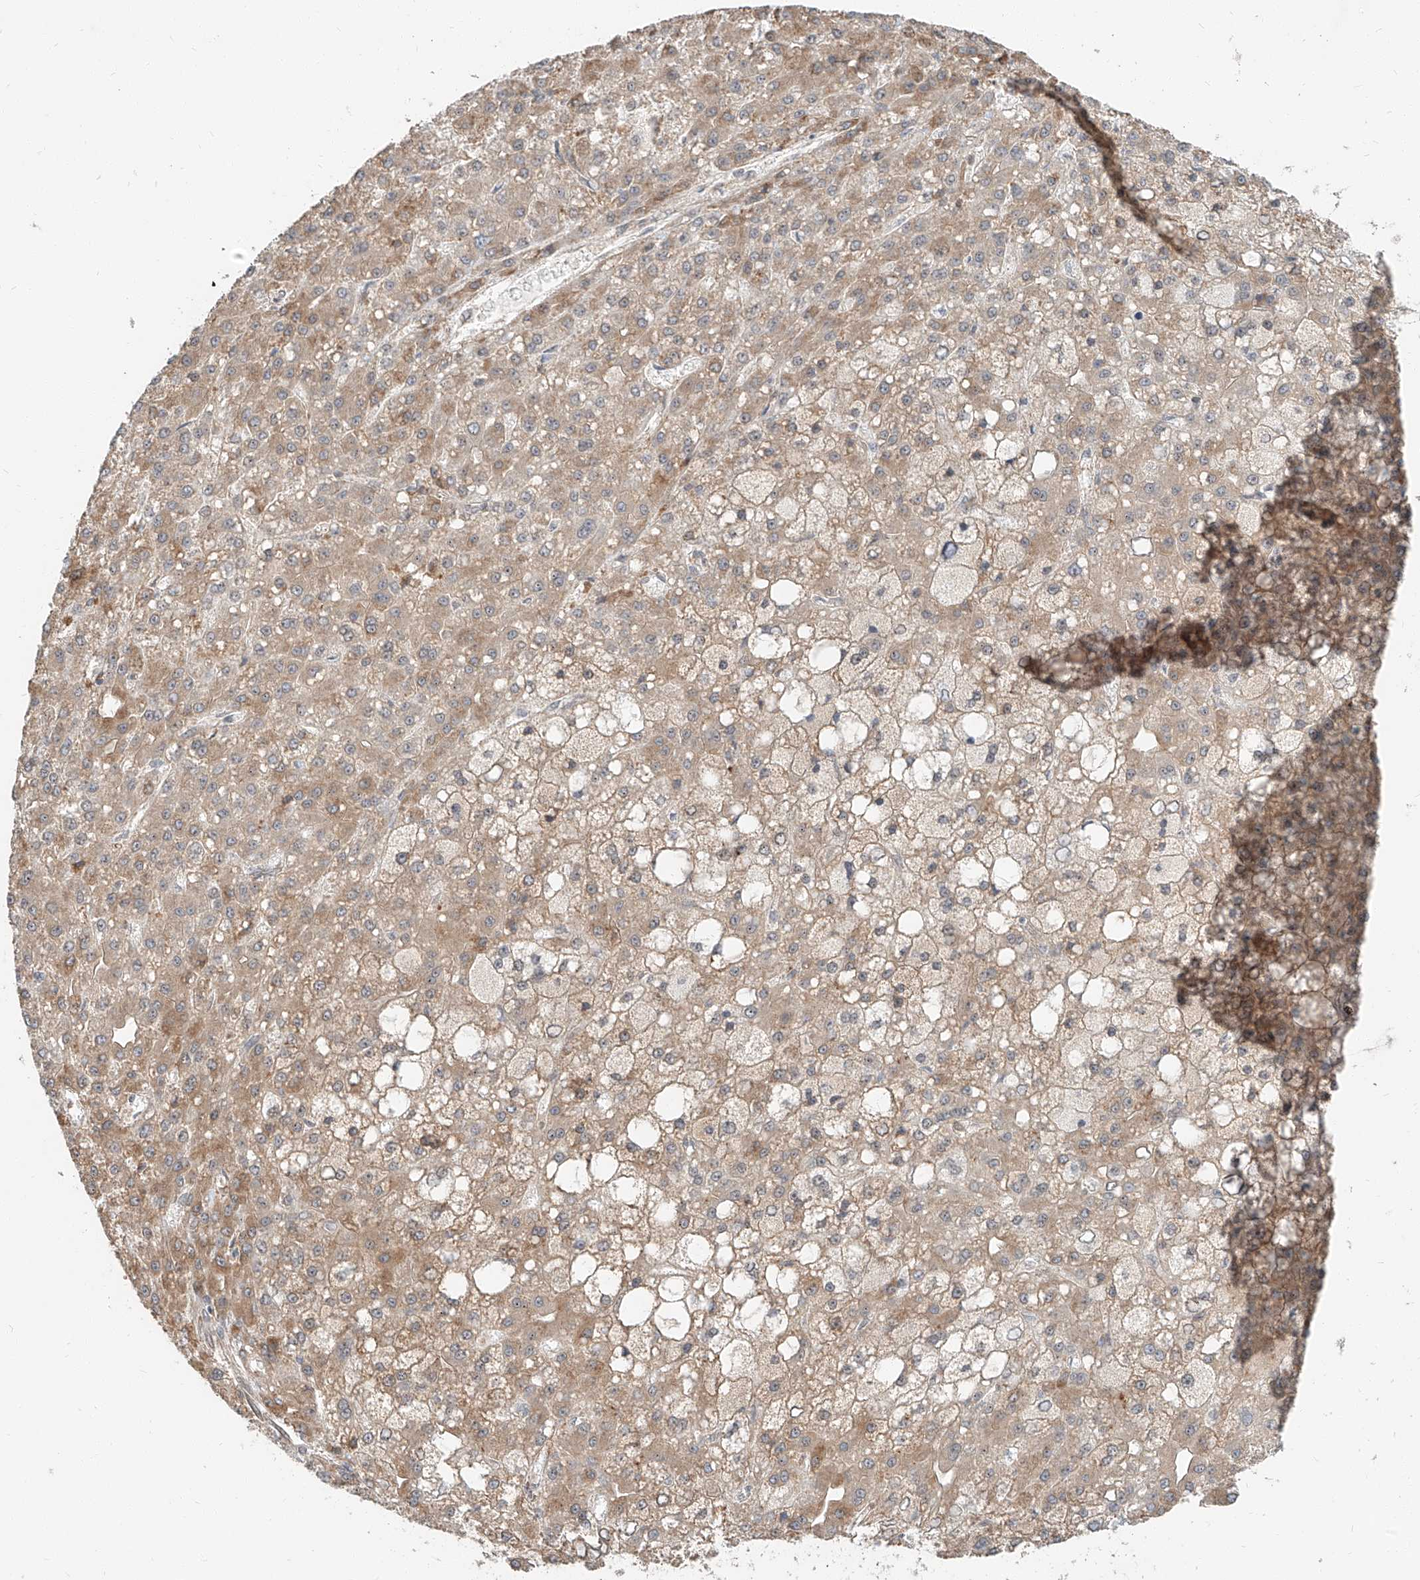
{"staining": {"intensity": "moderate", "quantity": ">75%", "location": "cytoplasmic/membranous"}, "tissue": "liver cancer", "cell_type": "Tumor cells", "image_type": "cancer", "snomed": [{"axis": "morphology", "description": "Carcinoma, Hepatocellular, NOS"}, {"axis": "topography", "description": "Liver"}], "caption": "Moderate cytoplasmic/membranous expression is present in about >75% of tumor cells in liver hepatocellular carcinoma.", "gene": "STX19", "patient": {"sex": "male", "age": 67}}